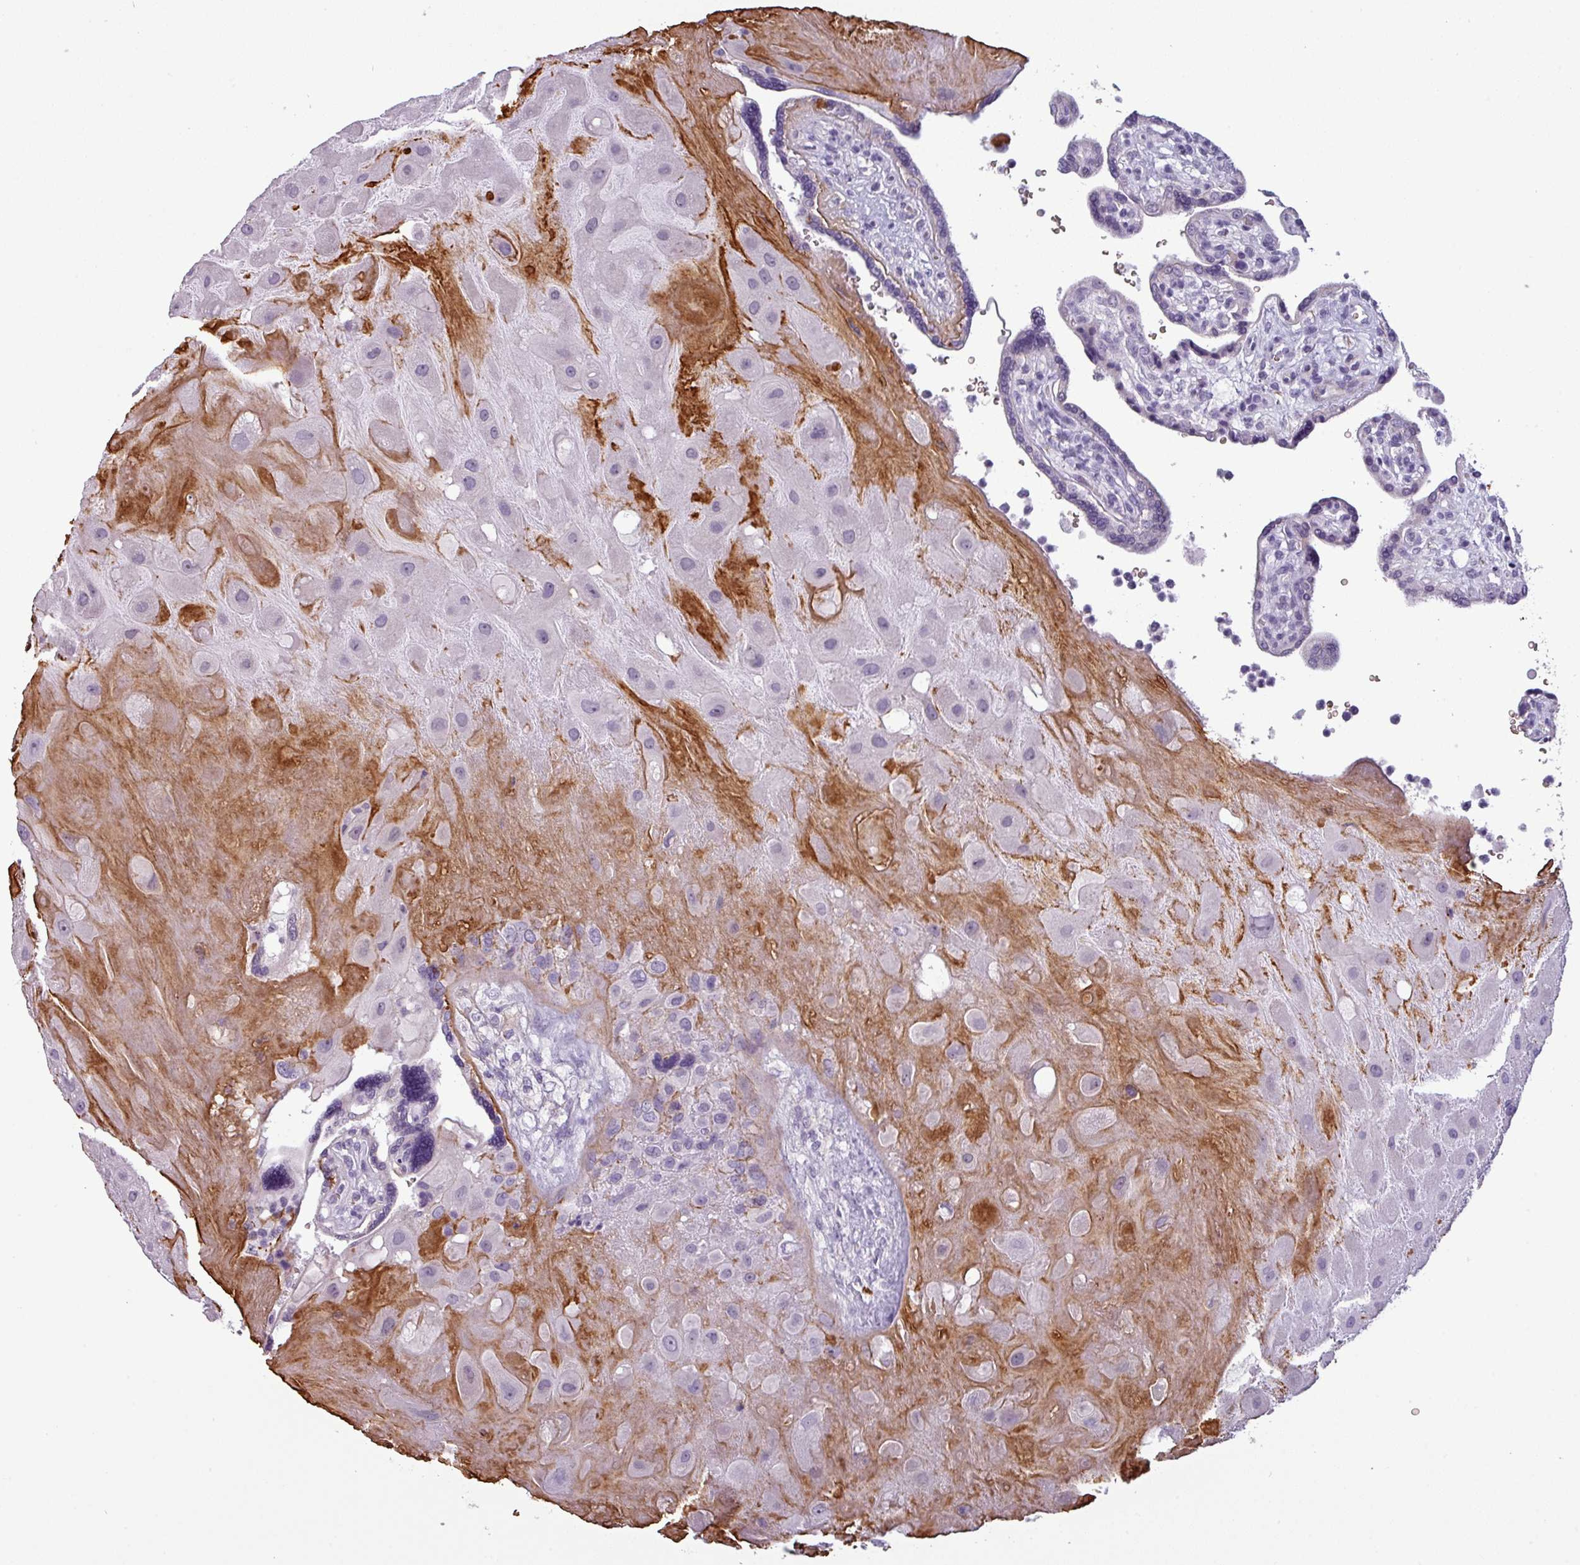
{"staining": {"intensity": "negative", "quantity": "none", "location": "none"}, "tissue": "placenta", "cell_type": "Decidual cells", "image_type": "normal", "snomed": [{"axis": "morphology", "description": "Normal tissue, NOS"}, {"axis": "topography", "description": "Placenta"}], "caption": "The immunohistochemistry (IHC) micrograph has no significant expression in decidual cells of placenta. Brightfield microscopy of IHC stained with DAB (3,3'-diaminobenzidine) (brown) and hematoxylin (blue), captured at high magnification.", "gene": "AREL1", "patient": {"sex": "female", "age": 39}}